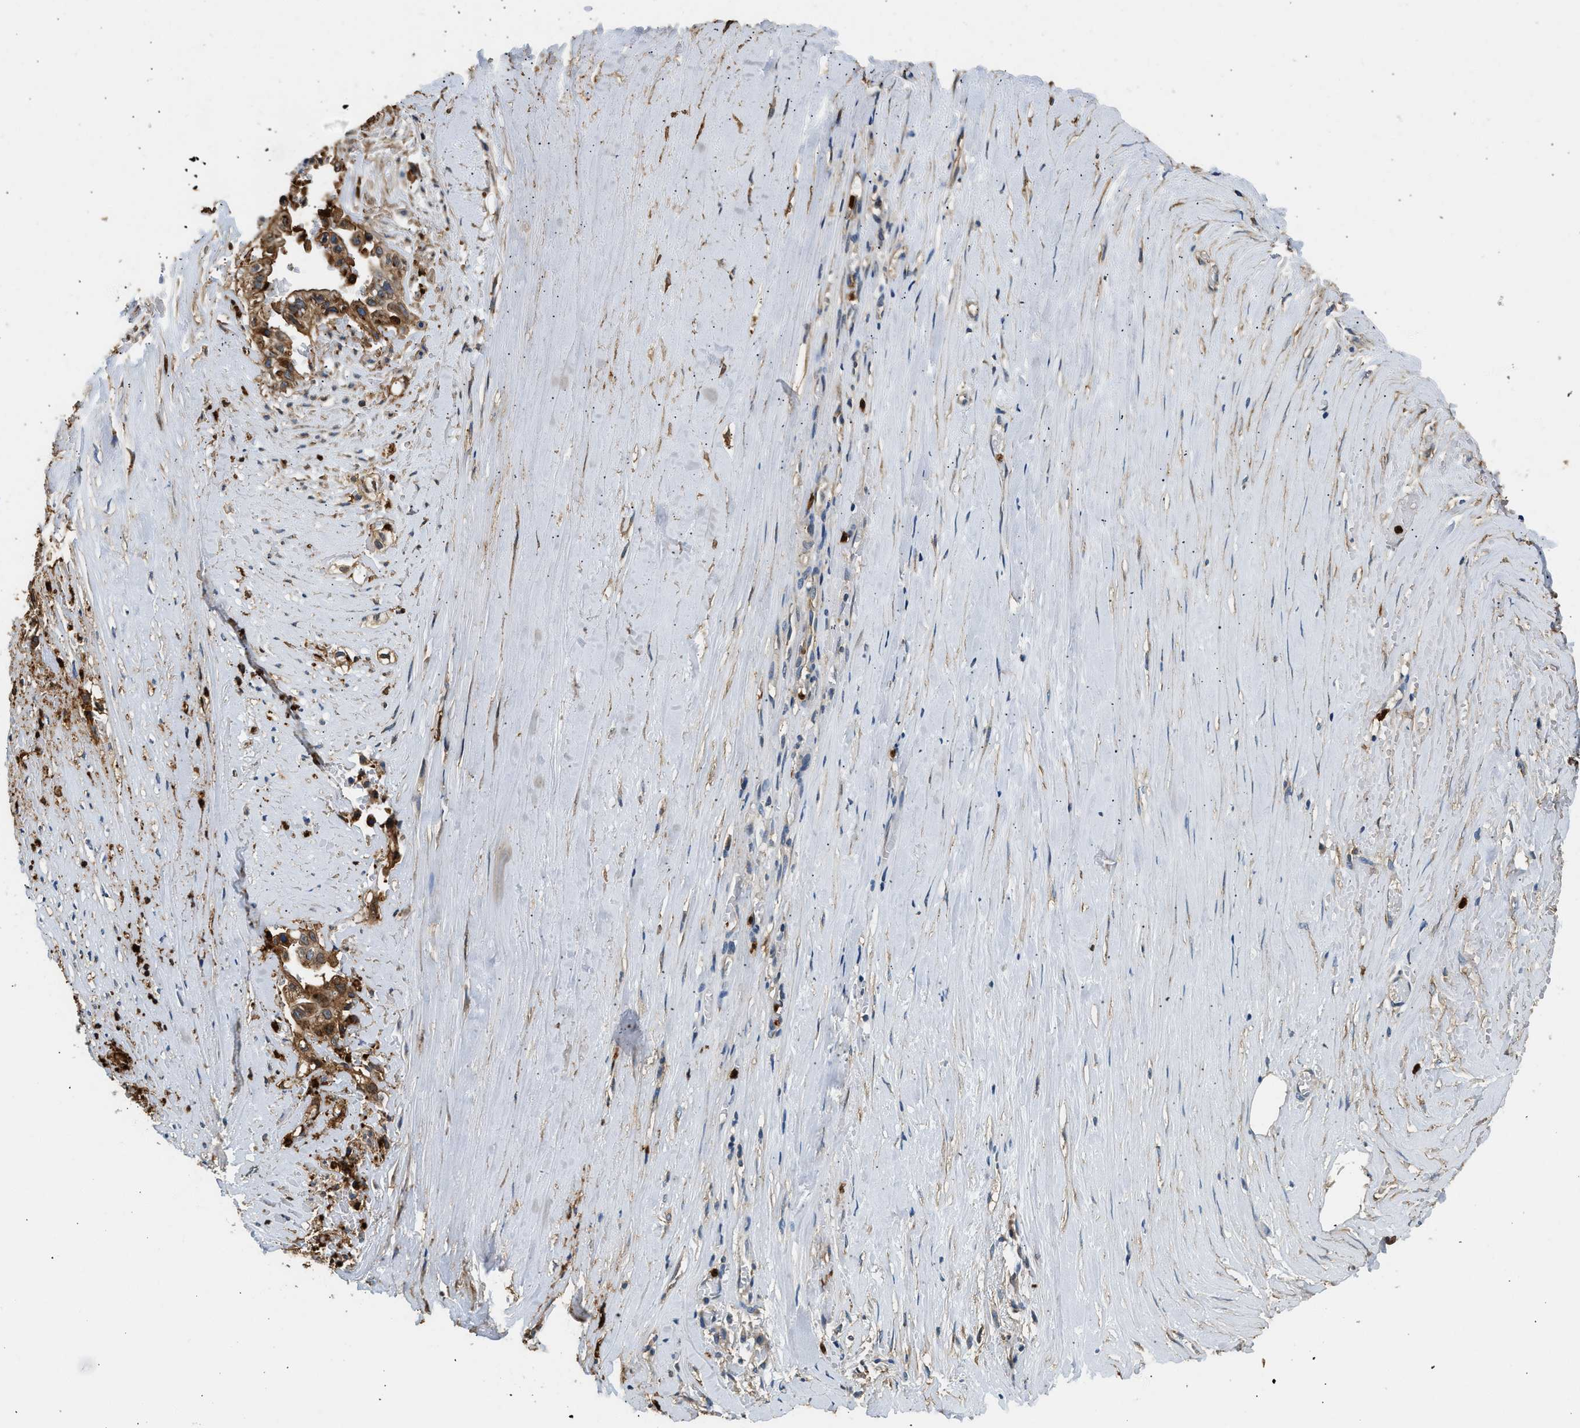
{"staining": {"intensity": "moderate", "quantity": ">75%", "location": "cytoplasmic/membranous"}, "tissue": "liver cancer", "cell_type": "Tumor cells", "image_type": "cancer", "snomed": [{"axis": "morphology", "description": "Cholangiocarcinoma"}, {"axis": "topography", "description": "Liver"}], "caption": "Protein staining reveals moderate cytoplasmic/membranous expression in about >75% of tumor cells in liver cancer (cholangiocarcinoma).", "gene": "ANXA3", "patient": {"sex": "female", "age": 70}}